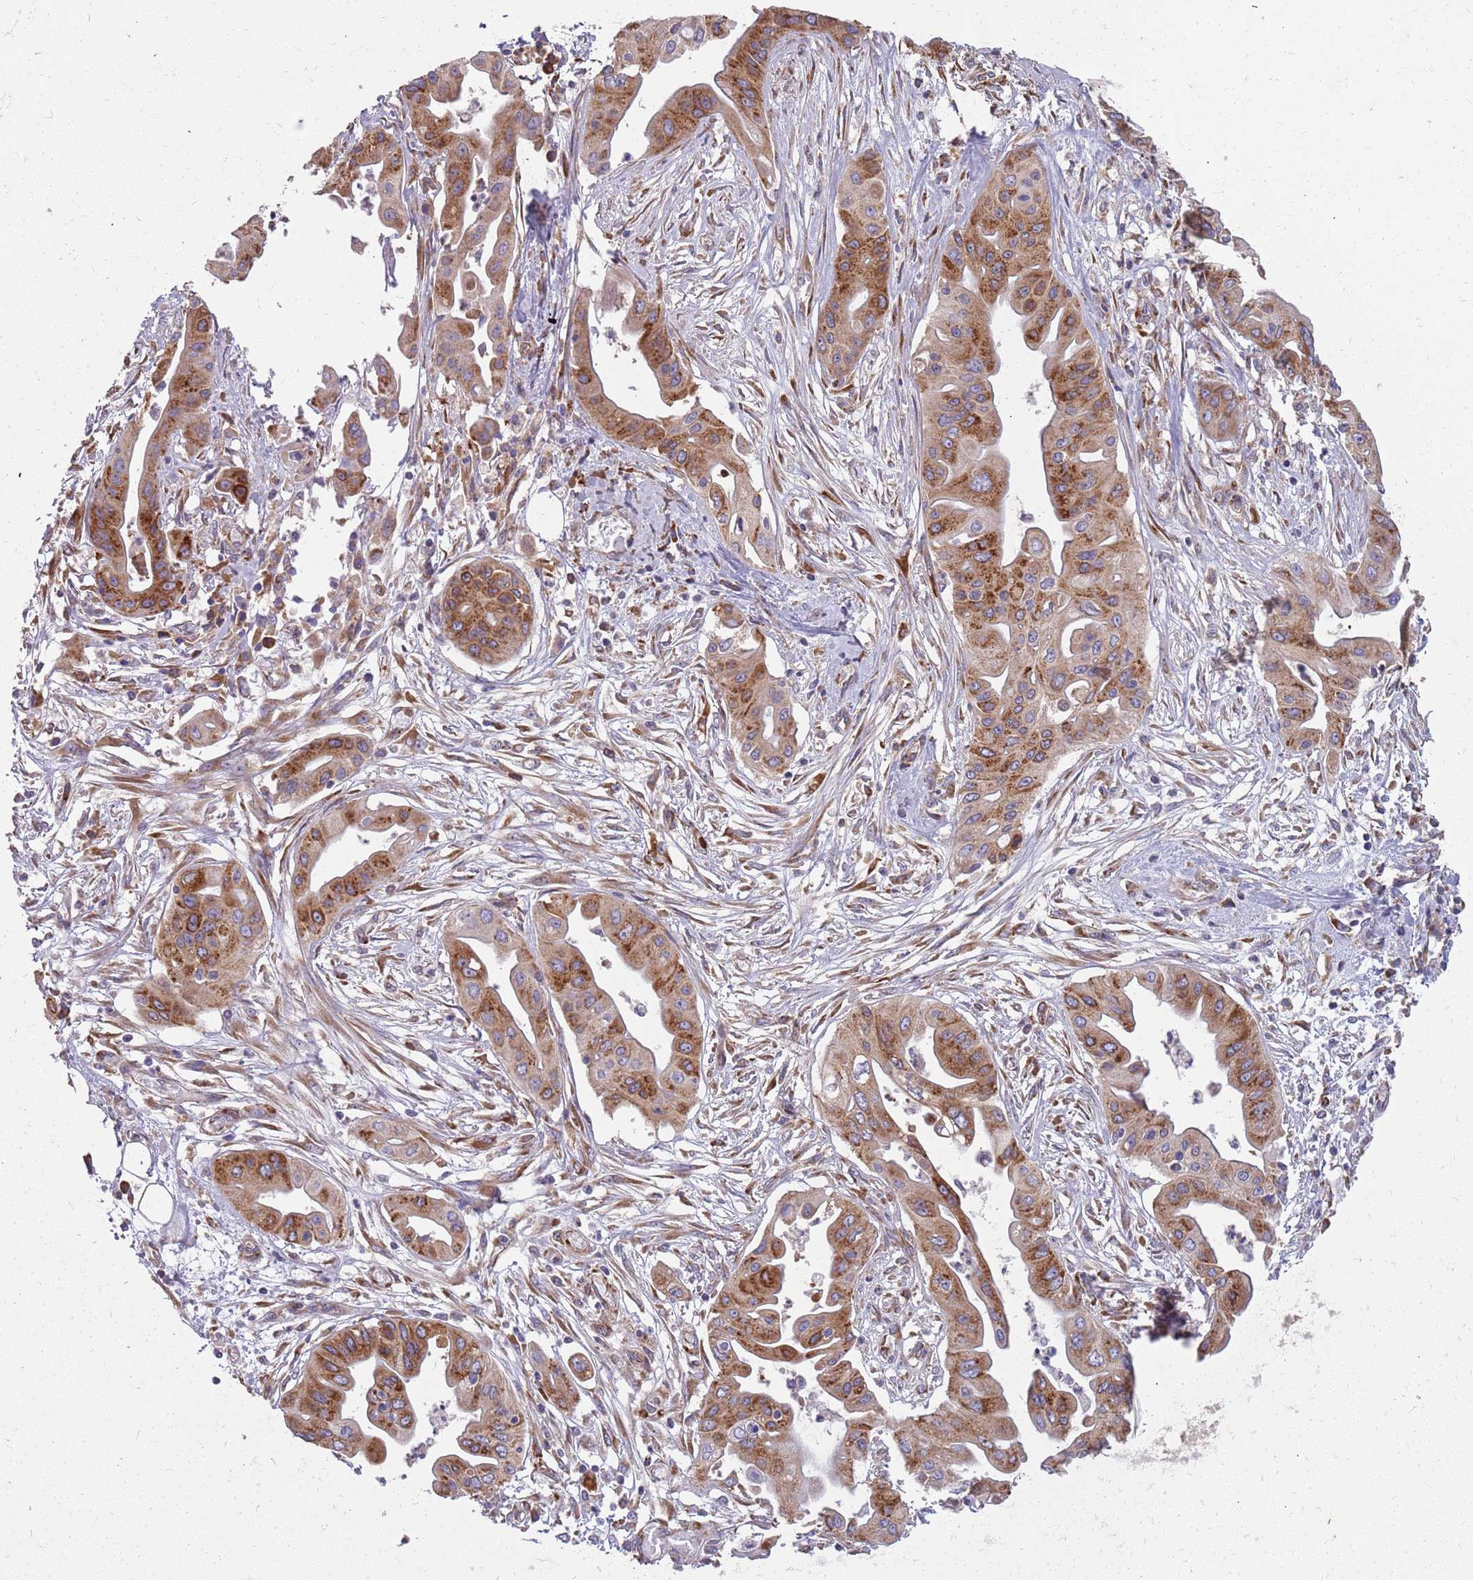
{"staining": {"intensity": "moderate", "quantity": ">75%", "location": "cytoplasmic/membranous"}, "tissue": "ovarian cancer", "cell_type": "Tumor cells", "image_type": "cancer", "snomed": [{"axis": "morphology", "description": "Cystadenocarcinoma, mucinous, NOS"}, {"axis": "topography", "description": "Ovary"}], "caption": "Human ovarian cancer (mucinous cystadenocarcinoma) stained with a protein marker displays moderate staining in tumor cells.", "gene": "ARMCX6", "patient": {"sex": "female", "age": 70}}